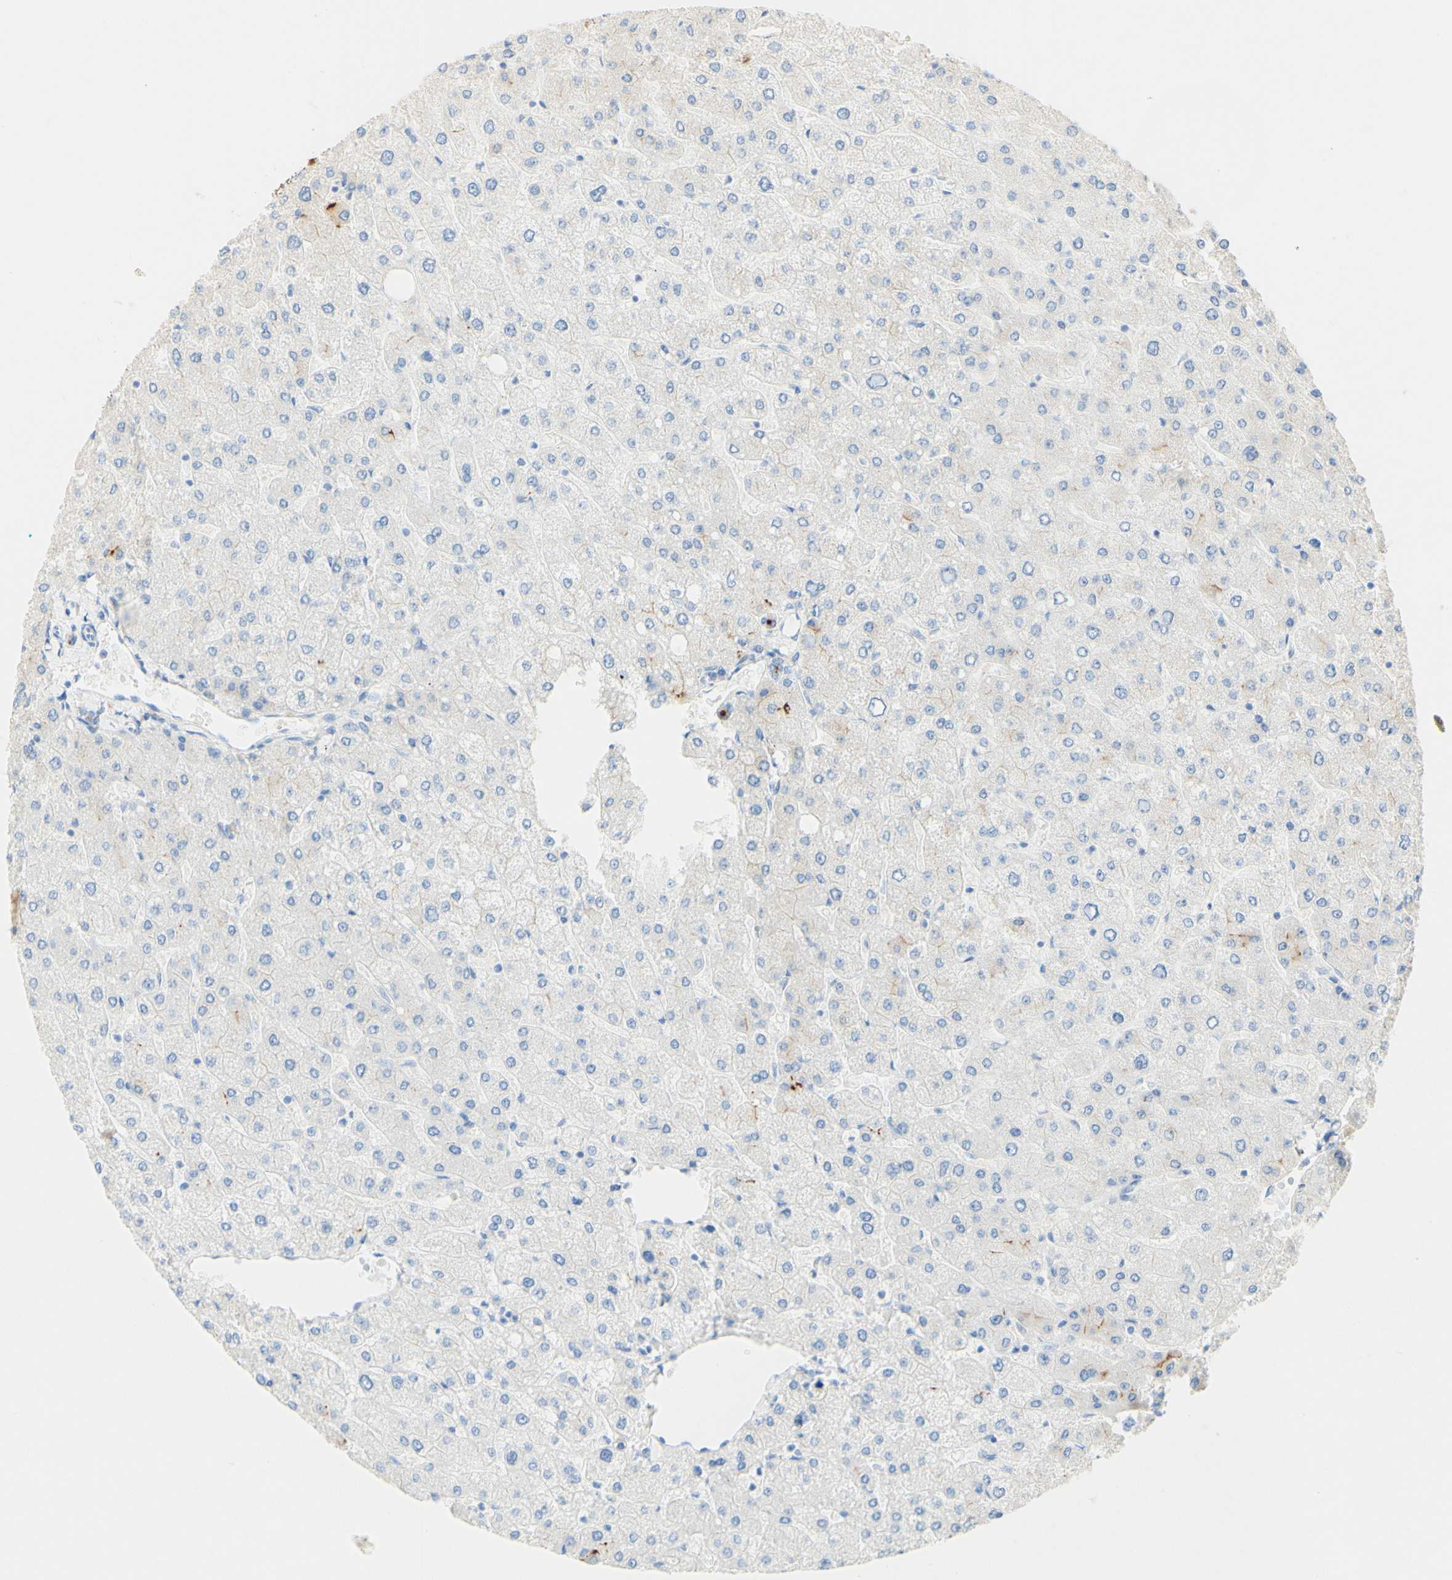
{"staining": {"intensity": "negative", "quantity": "none", "location": "none"}, "tissue": "liver", "cell_type": "Cholangiocytes", "image_type": "normal", "snomed": [{"axis": "morphology", "description": "Normal tissue, NOS"}, {"axis": "topography", "description": "Liver"}], "caption": "Immunohistochemistry (IHC) of benign liver reveals no staining in cholangiocytes.", "gene": "PIGR", "patient": {"sex": "male", "age": 55}}